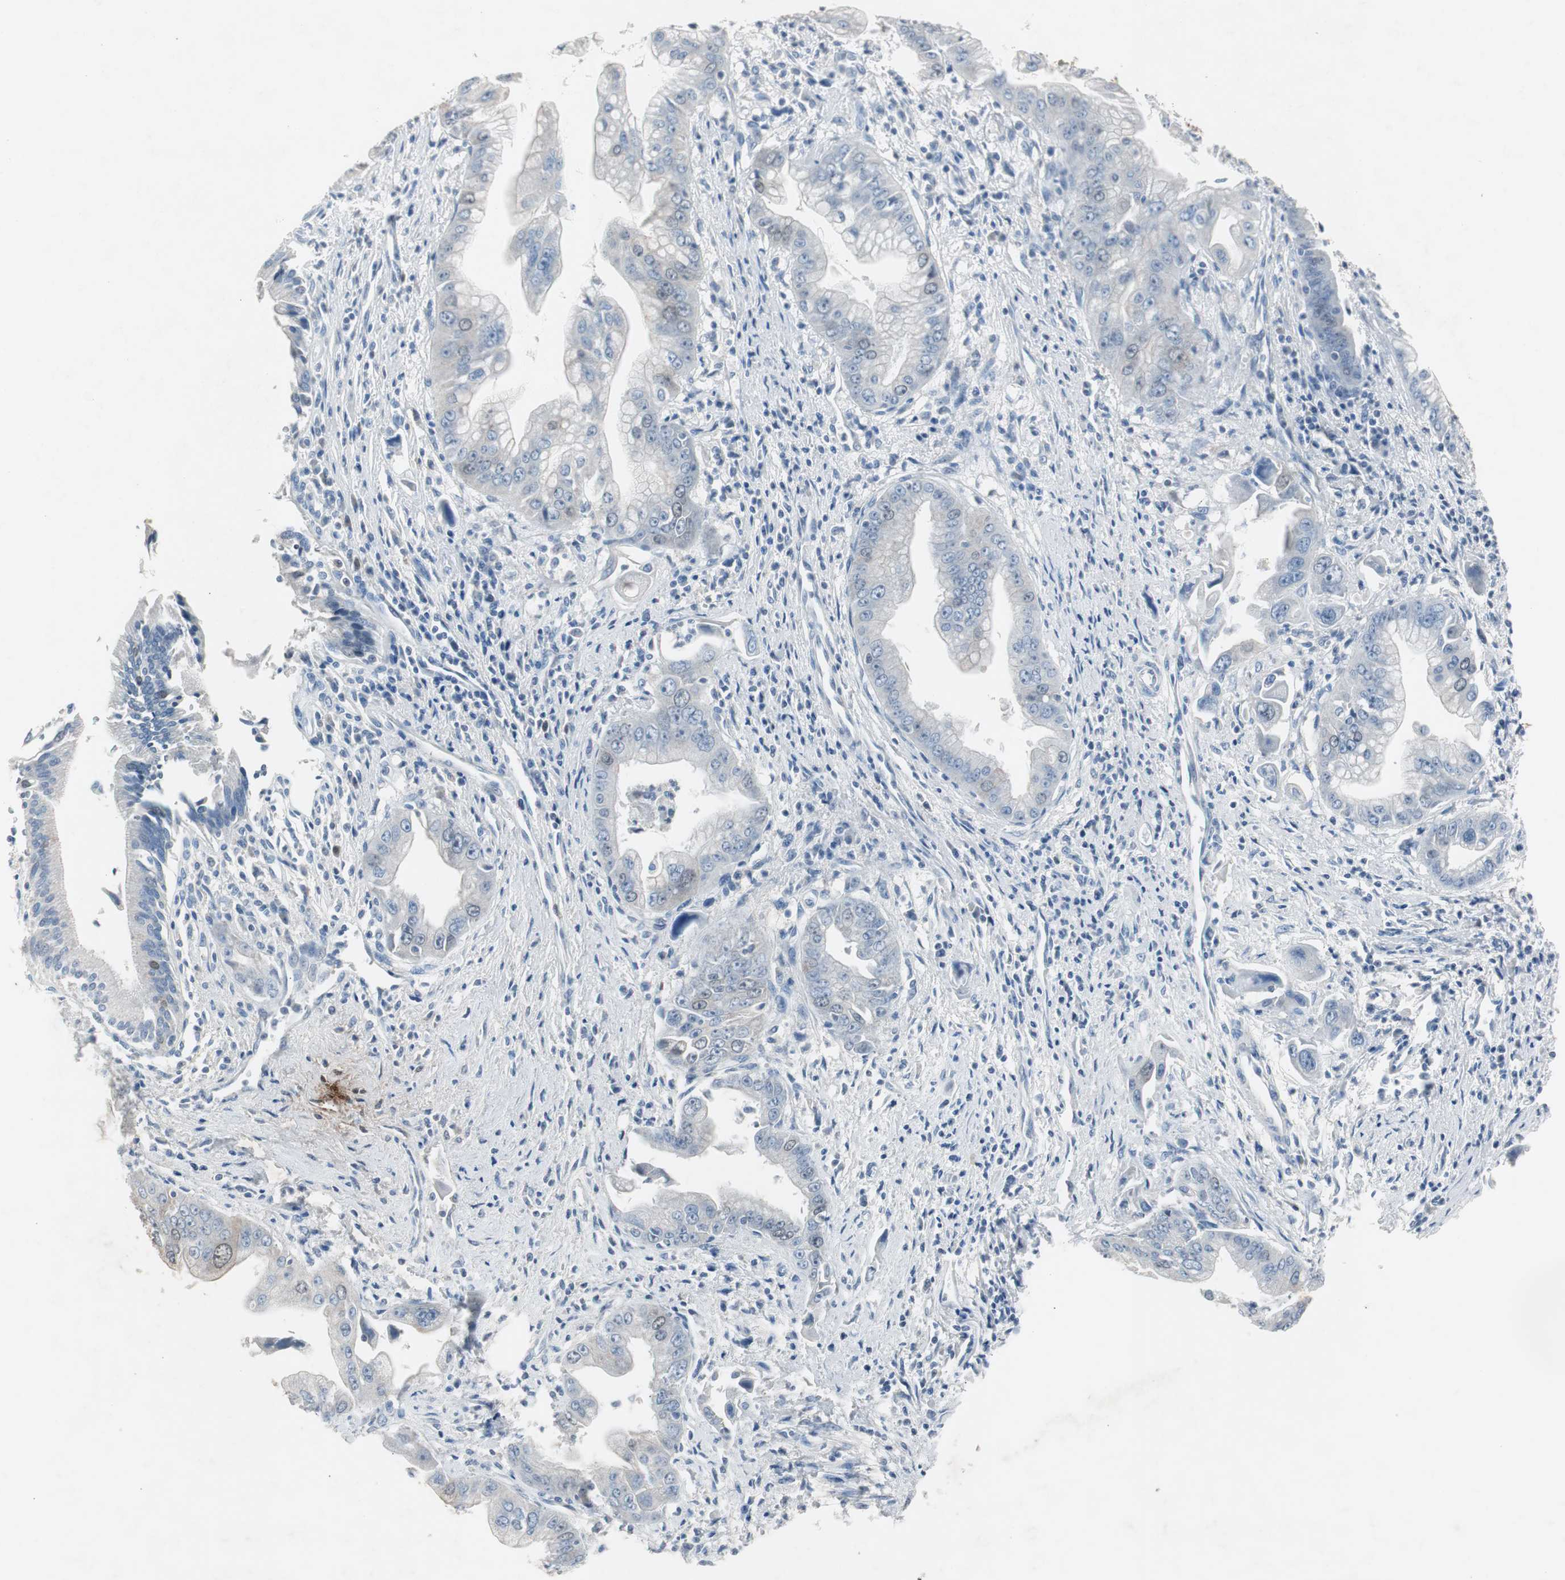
{"staining": {"intensity": "negative", "quantity": "none", "location": "none"}, "tissue": "pancreatic cancer", "cell_type": "Tumor cells", "image_type": "cancer", "snomed": [{"axis": "morphology", "description": "Adenocarcinoma, NOS"}, {"axis": "topography", "description": "Pancreas"}], "caption": "Immunohistochemistry (IHC) of pancreatic cancer shows no staining in tumor cells.", "gene": "TK1", "patient": {"sex": "male", "age": 59}}